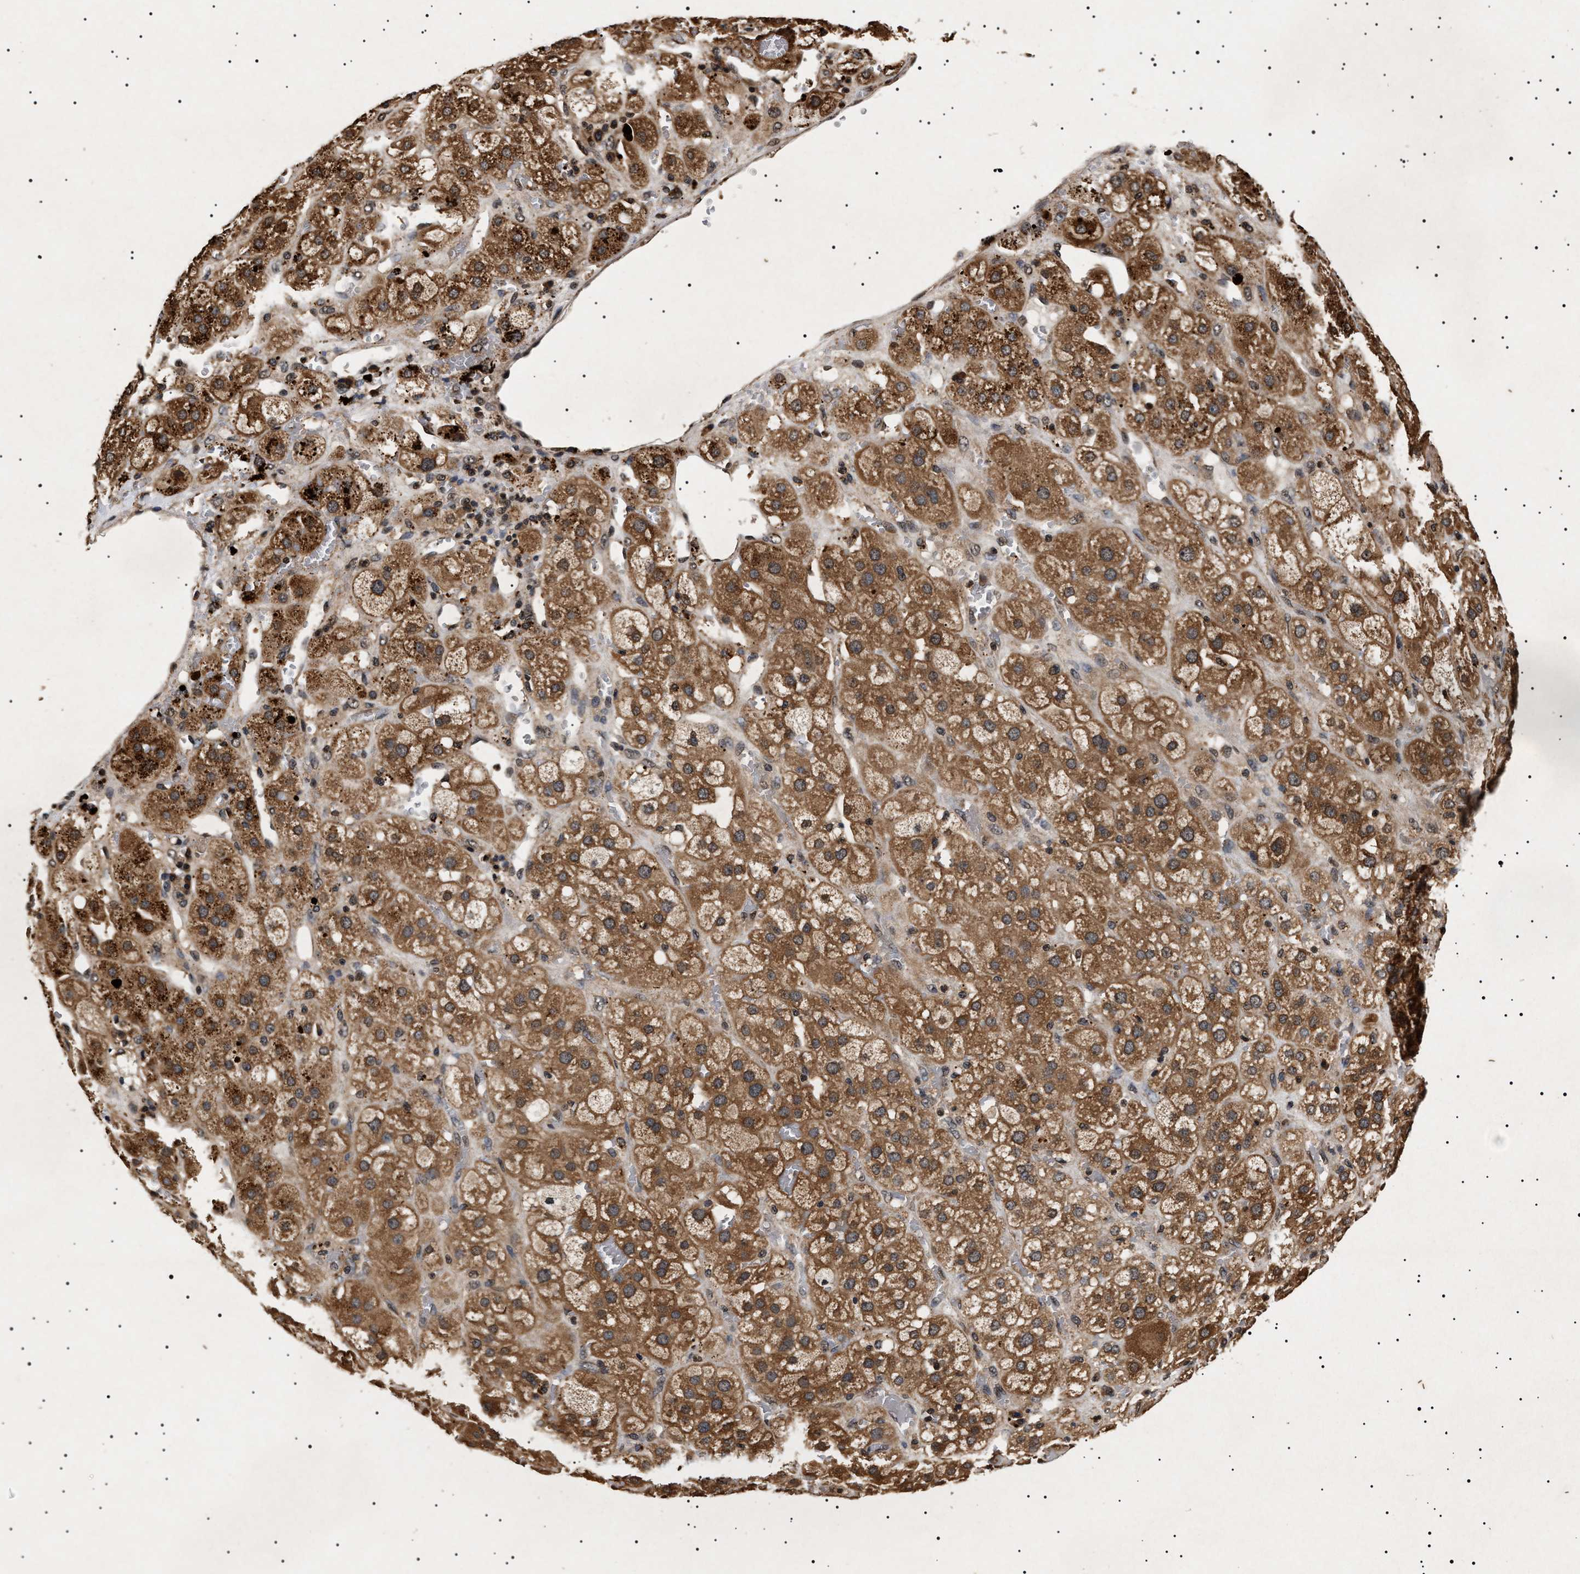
{"staining": {"intensity": "strong", "quantity": ">75%", "location": "cytoplasmic/membranous"}, "tissue": "adrenal gland", "cell_type": "Glandular cells", "image_type": "normal", "snomed": [{"axis": "morphology", "description": "Normal tissue, NOS"}, {"axis": "topography", "description": "Adrenal gland"}], "caption": "Protein expression analysis of unremarkable human adrenal gland reveals strong cytoplasmic/membranous expression in about >75% of glandular cells.", "gene": "KIF21A", "patient": {"sex": "female", "age": 47}}